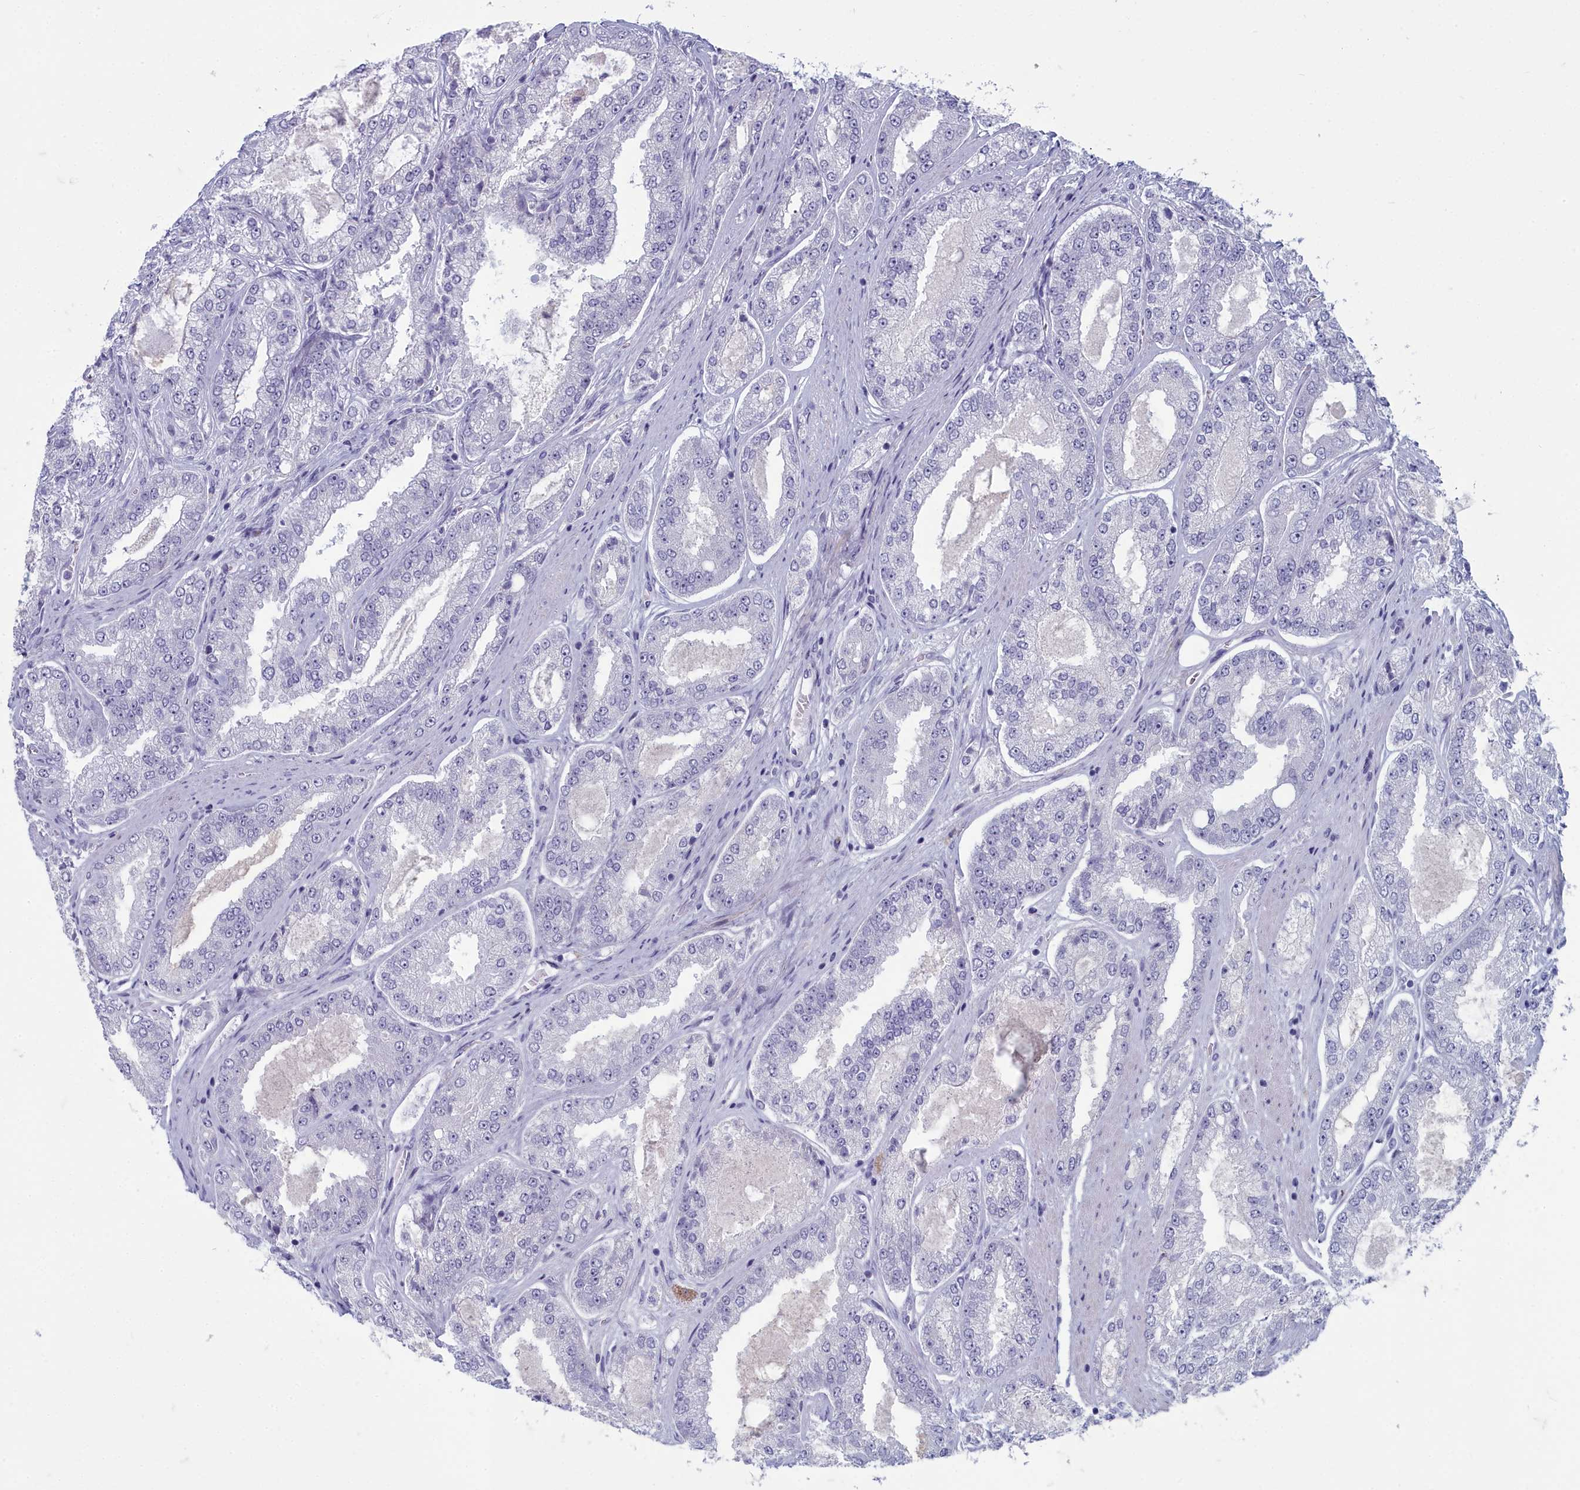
{"staining": {"intensity": "negative", "quantity": "none", "location": "none"}, "tissue": "prostate cancer", "cell_type": "Tumor cells", "image_type": "cancer", "snomed": [{"axis": "morphology", "description": "Adenocarcinoma, High grade"}, {"axis": "topography", "description": "Prostate"}], "caption": "IHC of human adenocarcinoma (high-grade) (prostate) exhibits no staining in tumor cells. (DAB IHC with hematoxylin counter stain).", "gene": "INSYN2A", "patient": {"sex": "male", "age": 71}}